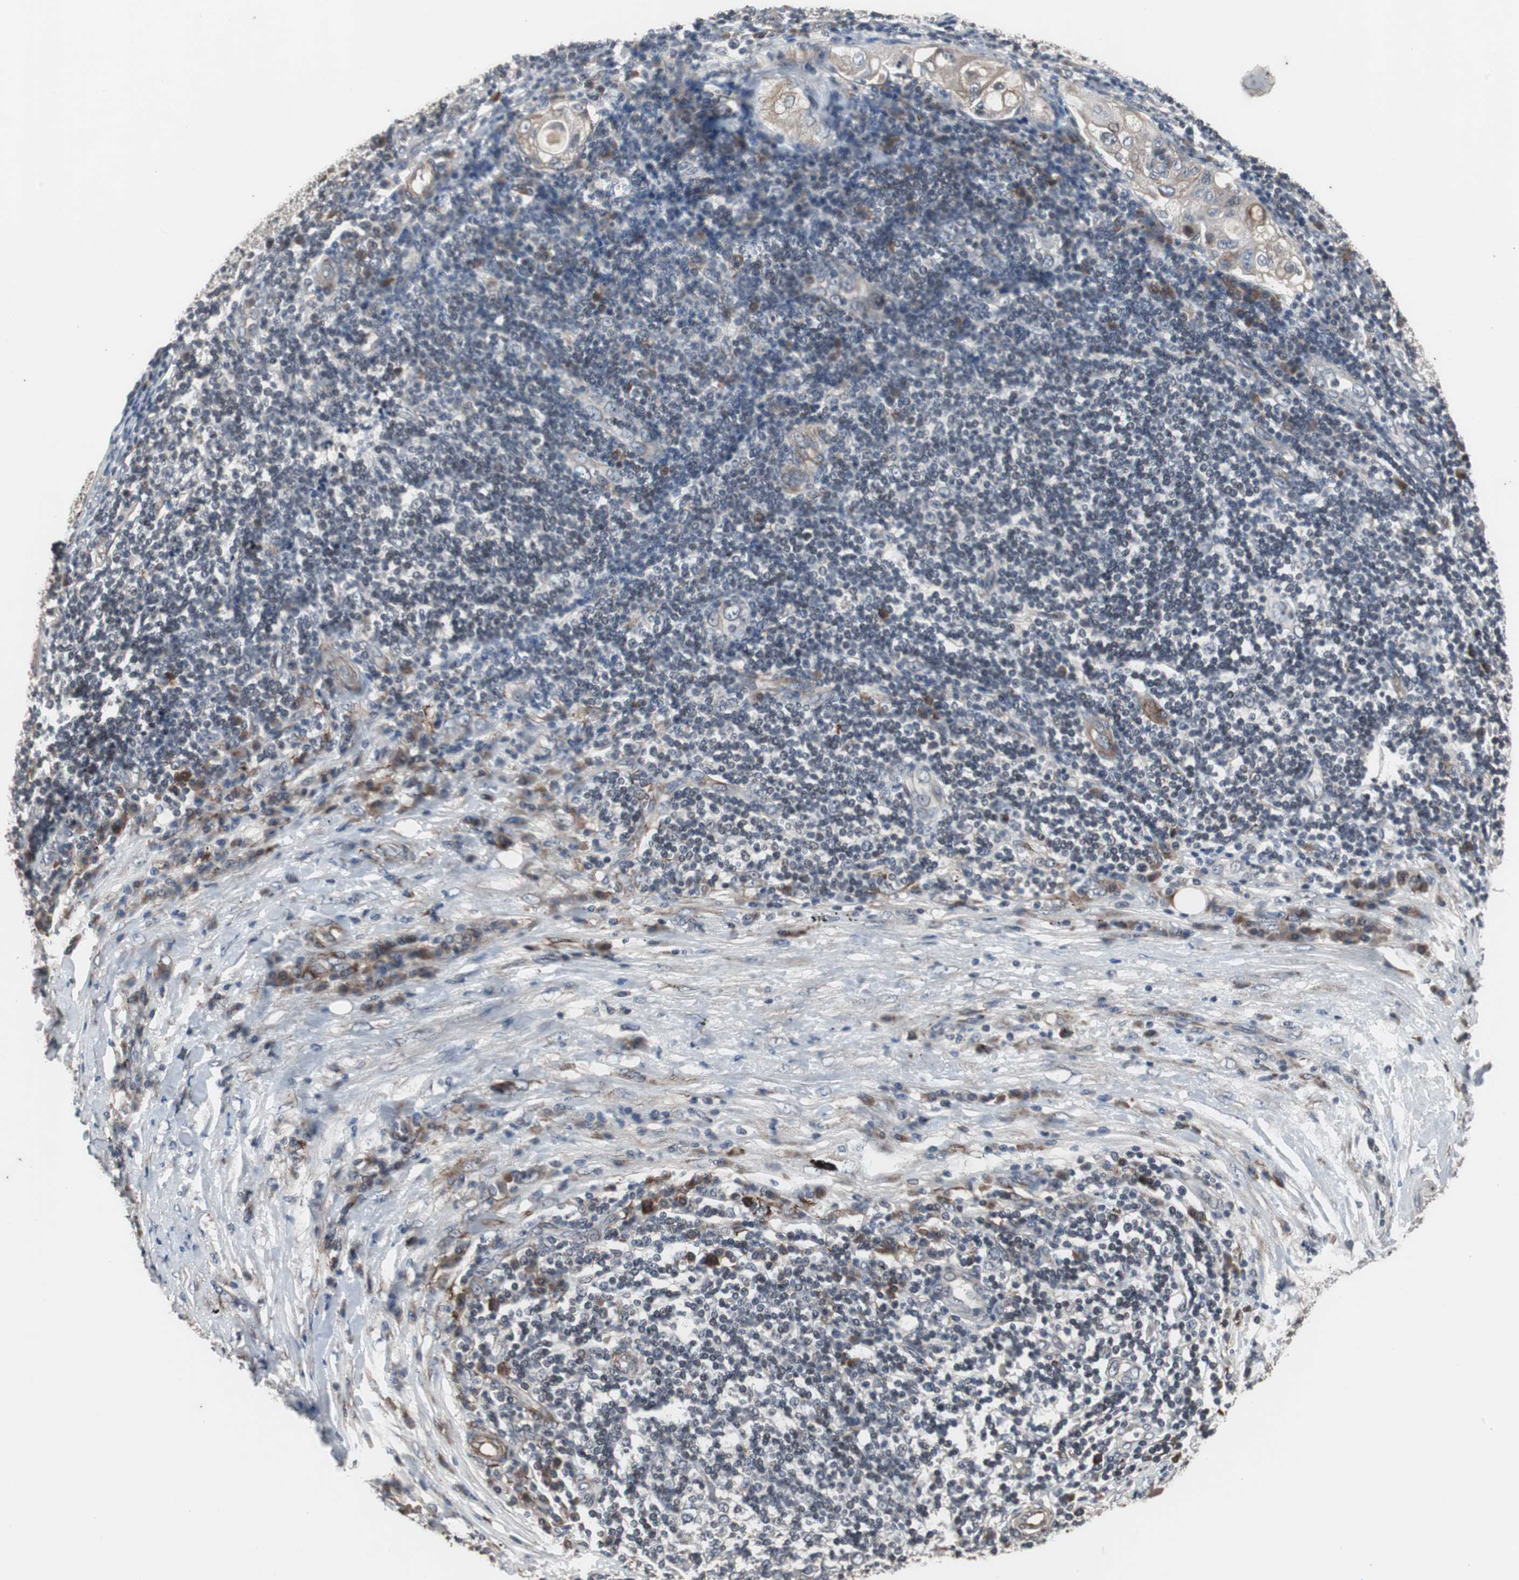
{"staining": {"intensity": "weak", "quantity": "<25%", "location": "cytoplasmic/membranous"}, "tissue": "lung cancer", "cell_type": "Tumor cells", "image_type": "cancer", "snomed": [{"axis": "morphology", "description": "Inflammation, NOS"}, {"axis": "morphology", "description": "Squamous cell carcinoma, NOS"}, {"axis": "topography", "description": "Lymph node"}, {"axis": "topography", "description": "Soft tissue"}, {"axis": "topography", "description": "Lung"}], "caption": "Immunohistochemistry (IHC) photomicrograph of neoplastic tissue: lung squamous cell carcinoma stained with DAB reveals no significant protein staining in tumor cells.", "gene": "CRADD", "patient": {"sex": "male", "age": 66}}